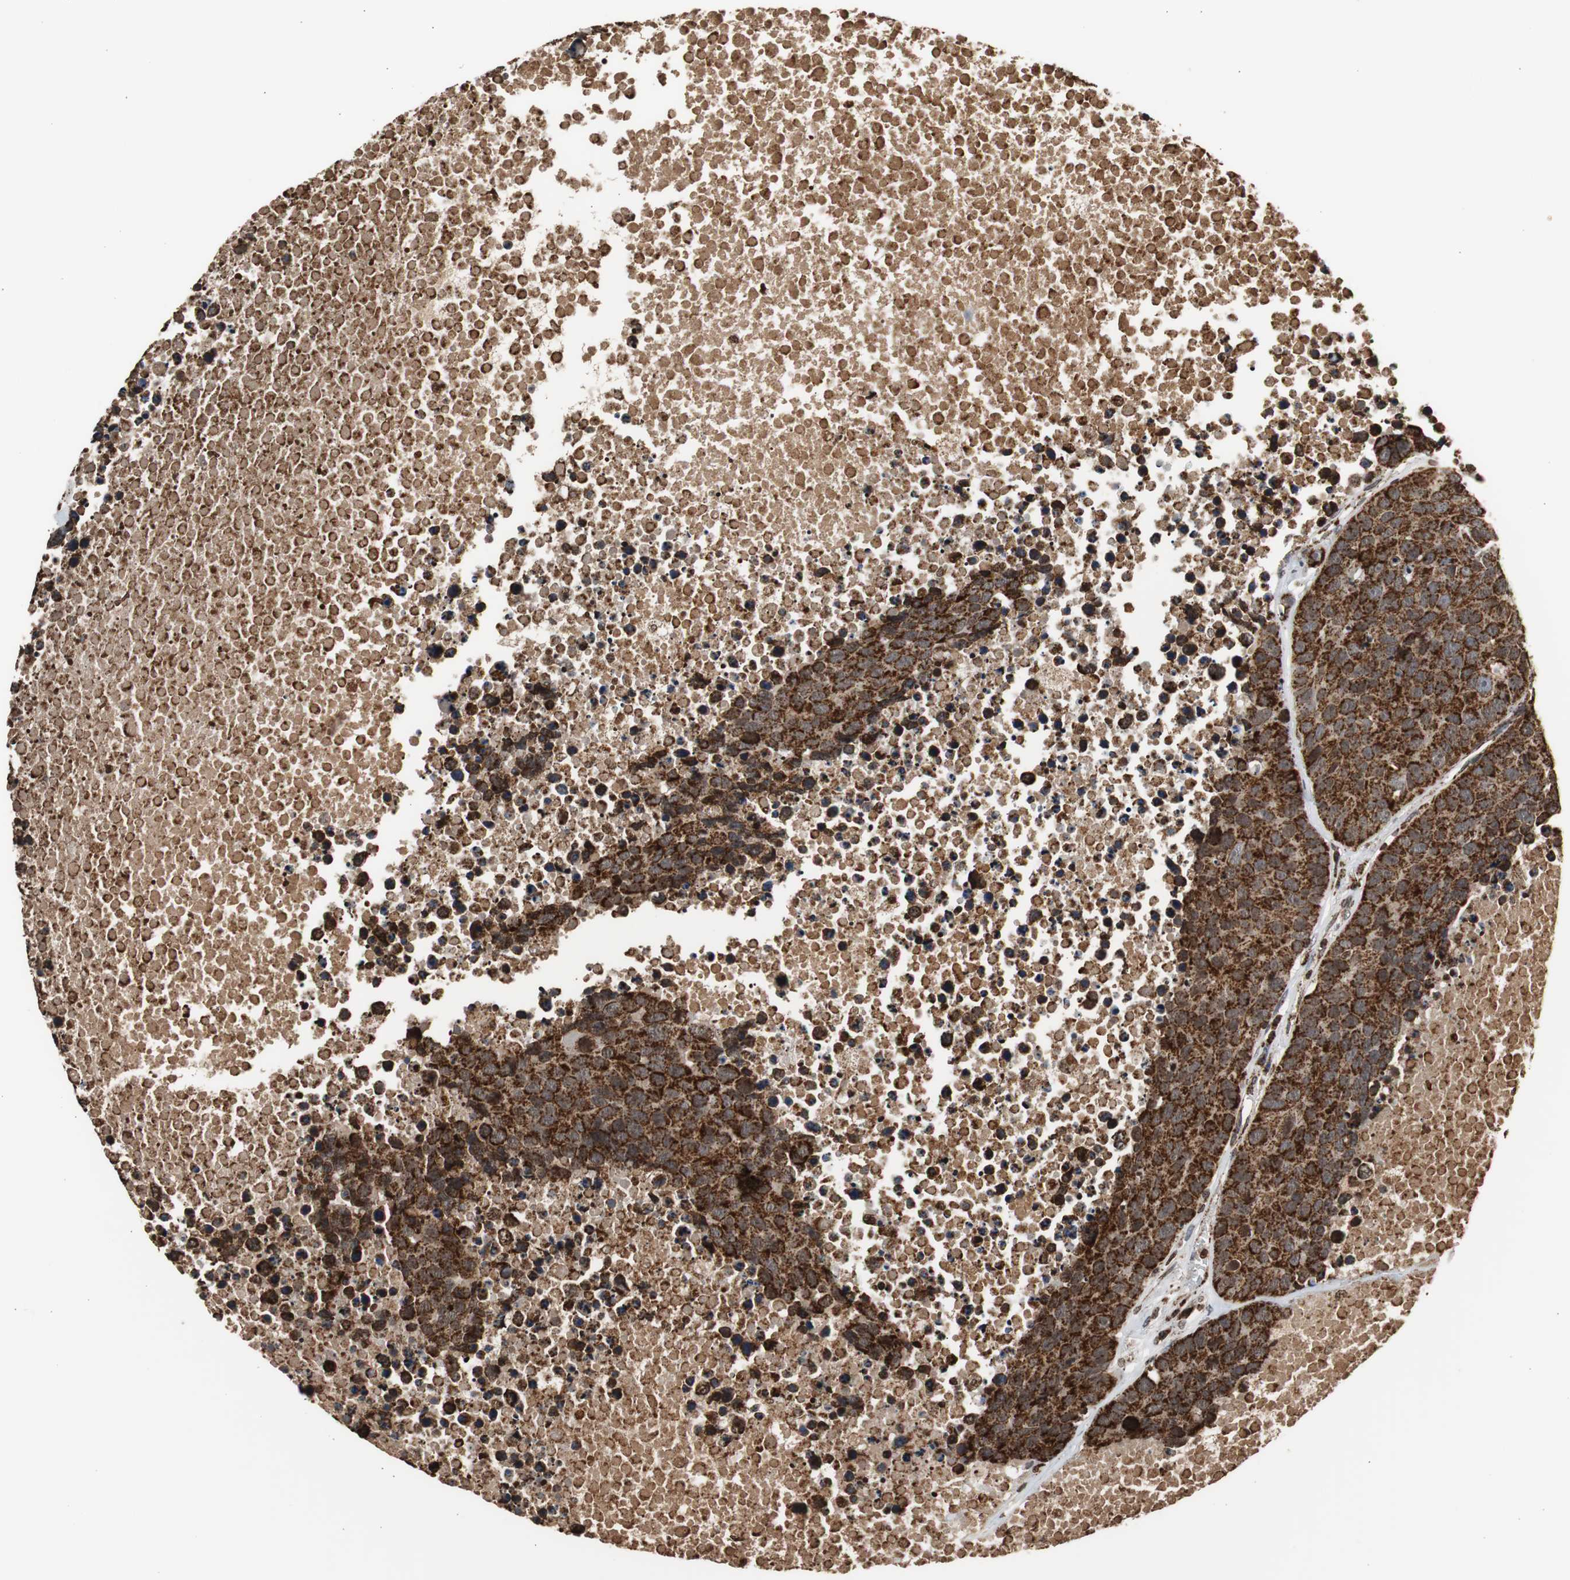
{"staining": {"intensity": "strong", "quantity": ">75%", "location": "cytoplasmic/membranous"}, "tissue": "carcinoid", "cell_type": "Tumor cells", "image_type": "cancer", "snomed": [{"axis": "morphology", "description": "Carcinoid, malignant, NOS"}, {"axis": "topography", "description": "Lung"}], "caption": "Immunohistochemical staining of carcinoid (malignant) exhibits strong cytoplasmic/membranous protein expression in approximately >75% of tumor cells.", "gene": "HSPA9", "patient": {"sex": "male", "age": 60}}